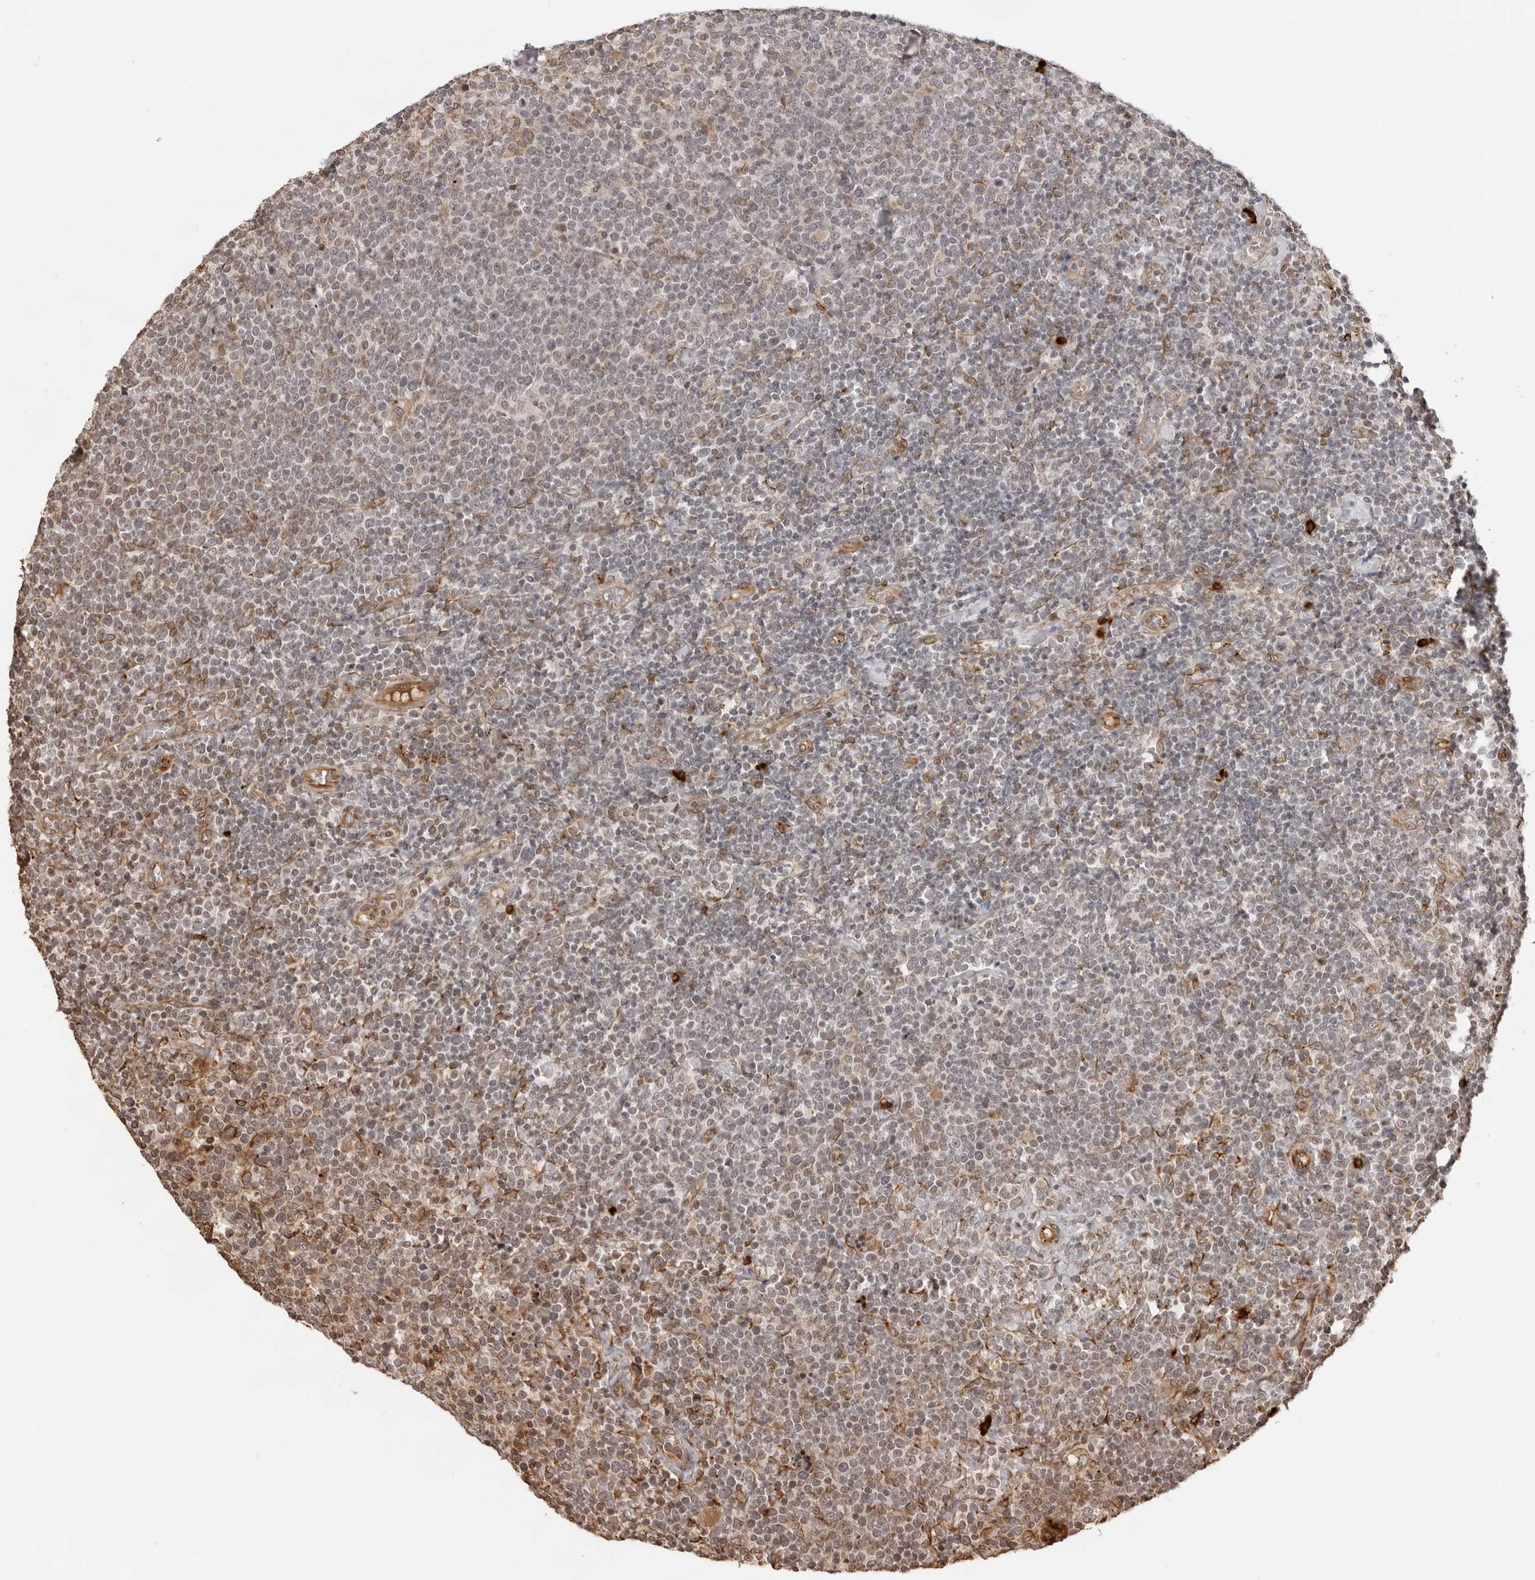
{"staining": {"intensity": "weak", "quantity": "<25%", "location": "cytoplasmic/membranous"}, "tissue": "lymphoma", "cell_type": "Tumor cells", "image_type": "cancer", "snomed": [{"axis": "morphology", "description": "Malignant lymphoma, non-Hodgkin's type, High grade"}, {"axis": "topography", "description": "Lymph node"}], "caption": "Lymphoma was stained to show a protein in brown. There is no significant staining in tumor cells. (DAB immunohistochemistry visualized using brightfield microscopy, high magnification).", "gene": "DYNLT5", "patient": {"sex": "male", "age": 61}}